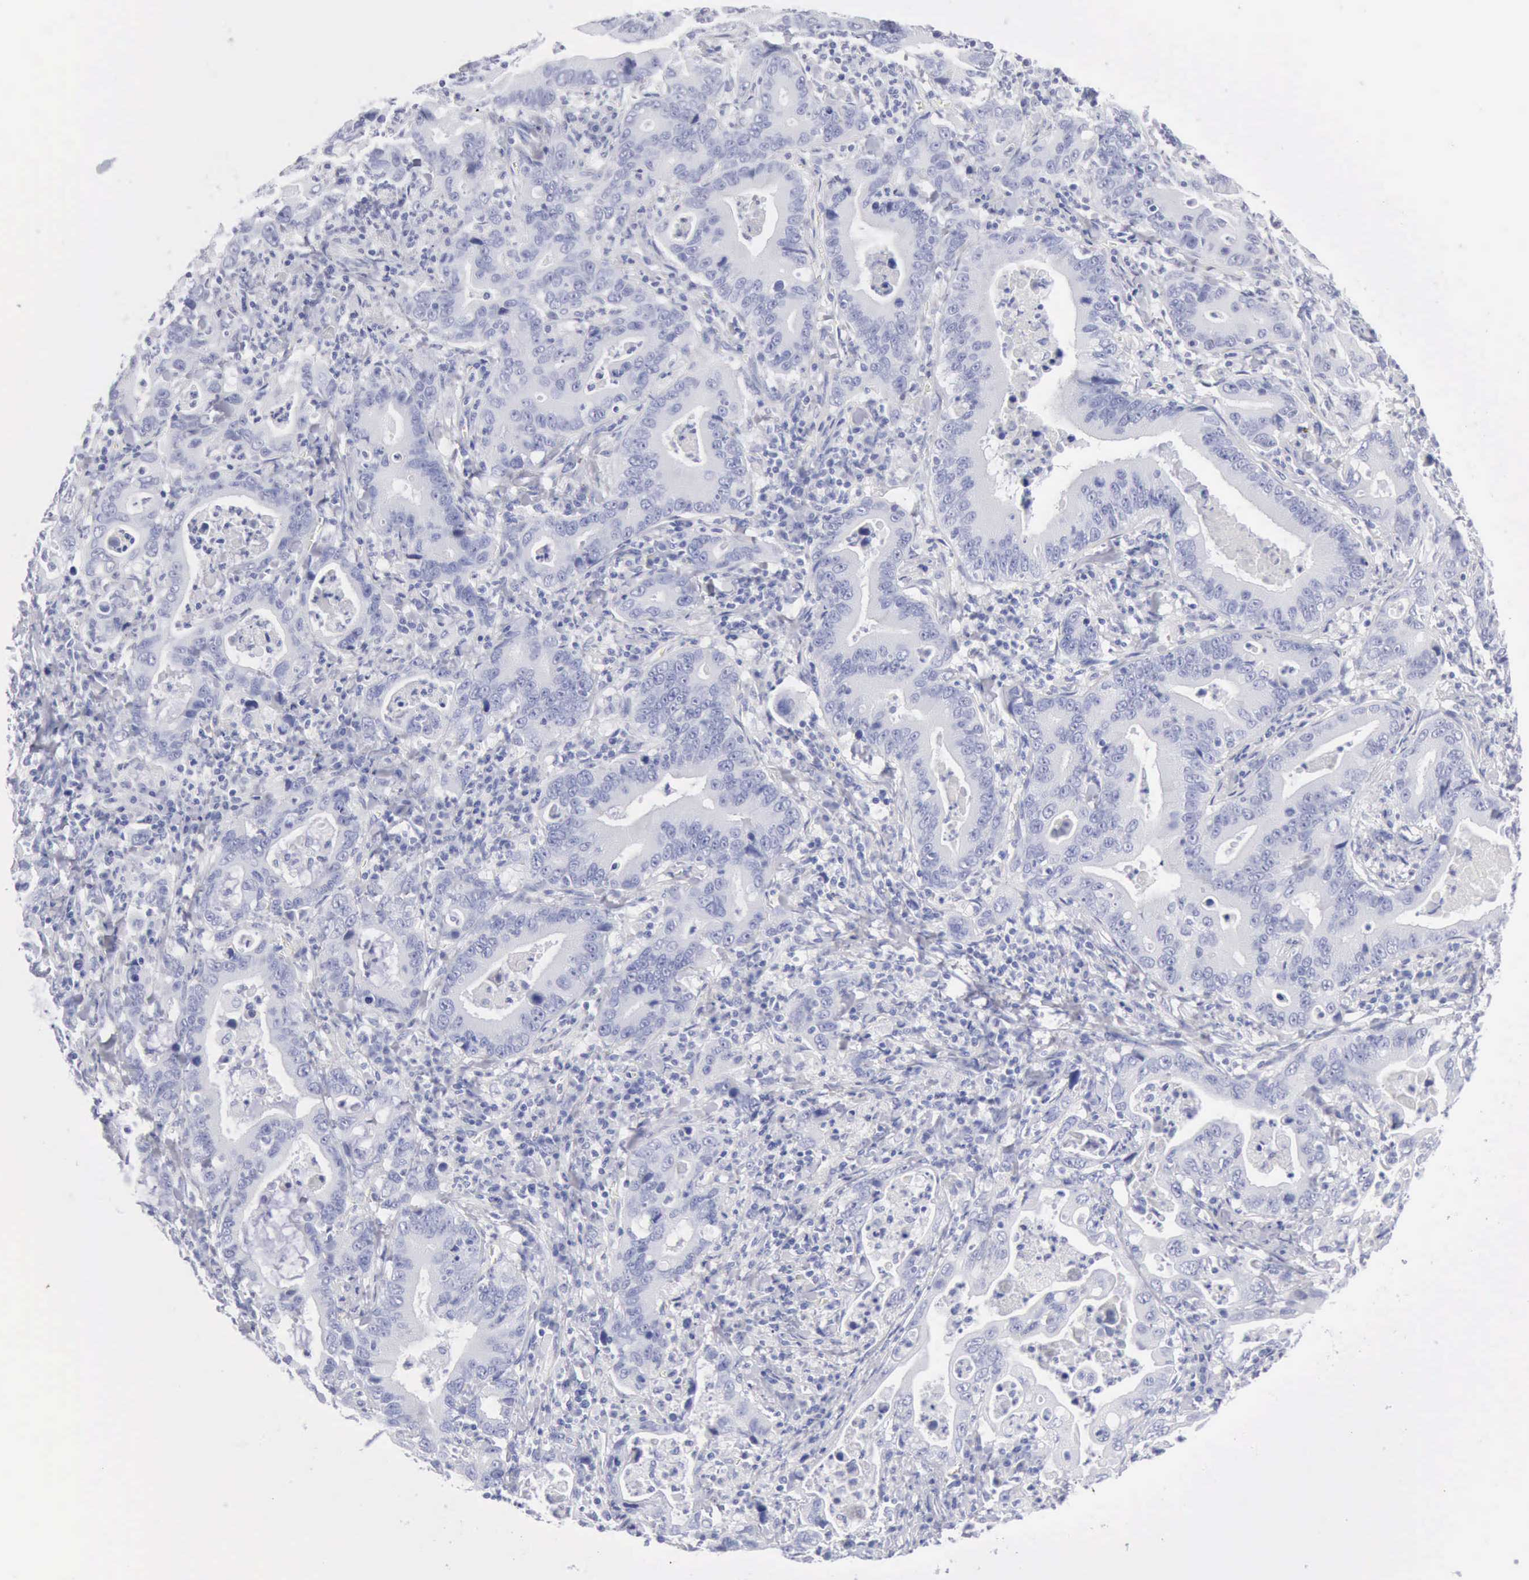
{"staining": {"intensity": "negative", "quantity": "none", "location": "none"}, "tissue": "stomach cancer", "cell_type": "Tumor cells", "image_type": "cancer", "snomed": [{"axis": "morphology", "description": "Adenocarcinoma, NOS"}, {"axis": "topography", "description": "Stomach, upper"}], "caption": "Tumor cells are negative for protein expression in human stomach cancer.", "gene": "KRT10", "patient": {"sex": "male", "age": 63}}